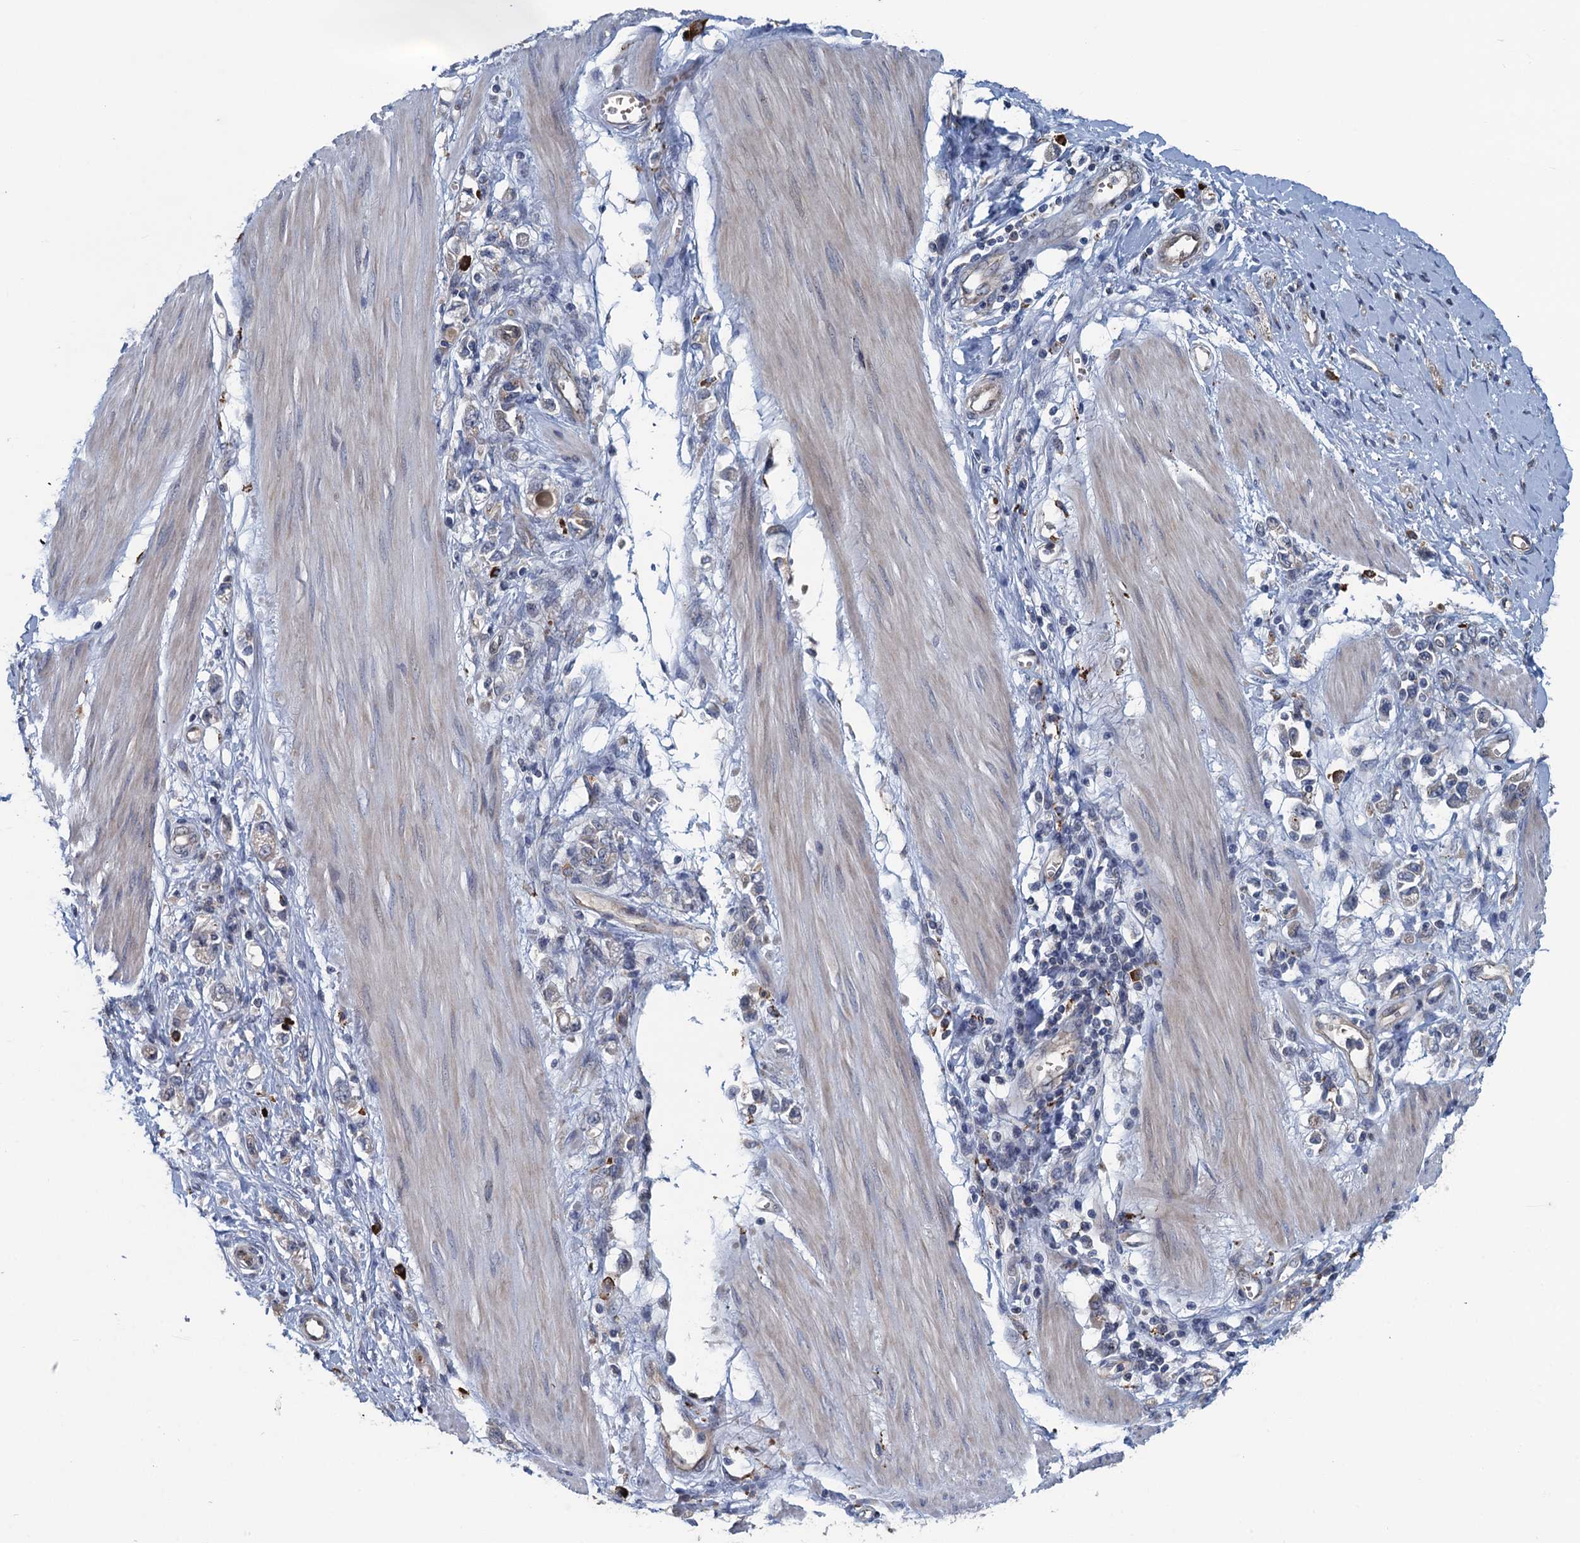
{"staining": {"intensity": "negative", "quantity": "none", "location": "none"}, "tissue": "stomach cancer", "cell_type": "Tumor cells", "image_type": "cancer", "snomed": [{"axis": "morphology", "description": "Adenocarcinoma, NOS"}, {"axis": "topography", "description": "Stomach"}], "caption": "IHC image of neoplastic tissue: adenocarcinoma (stomach) stained with DAB reveals no significant protein expression in tumor cells.", "gene": "KBTBD8", "patient": {"sex": "female", "age": 76}}